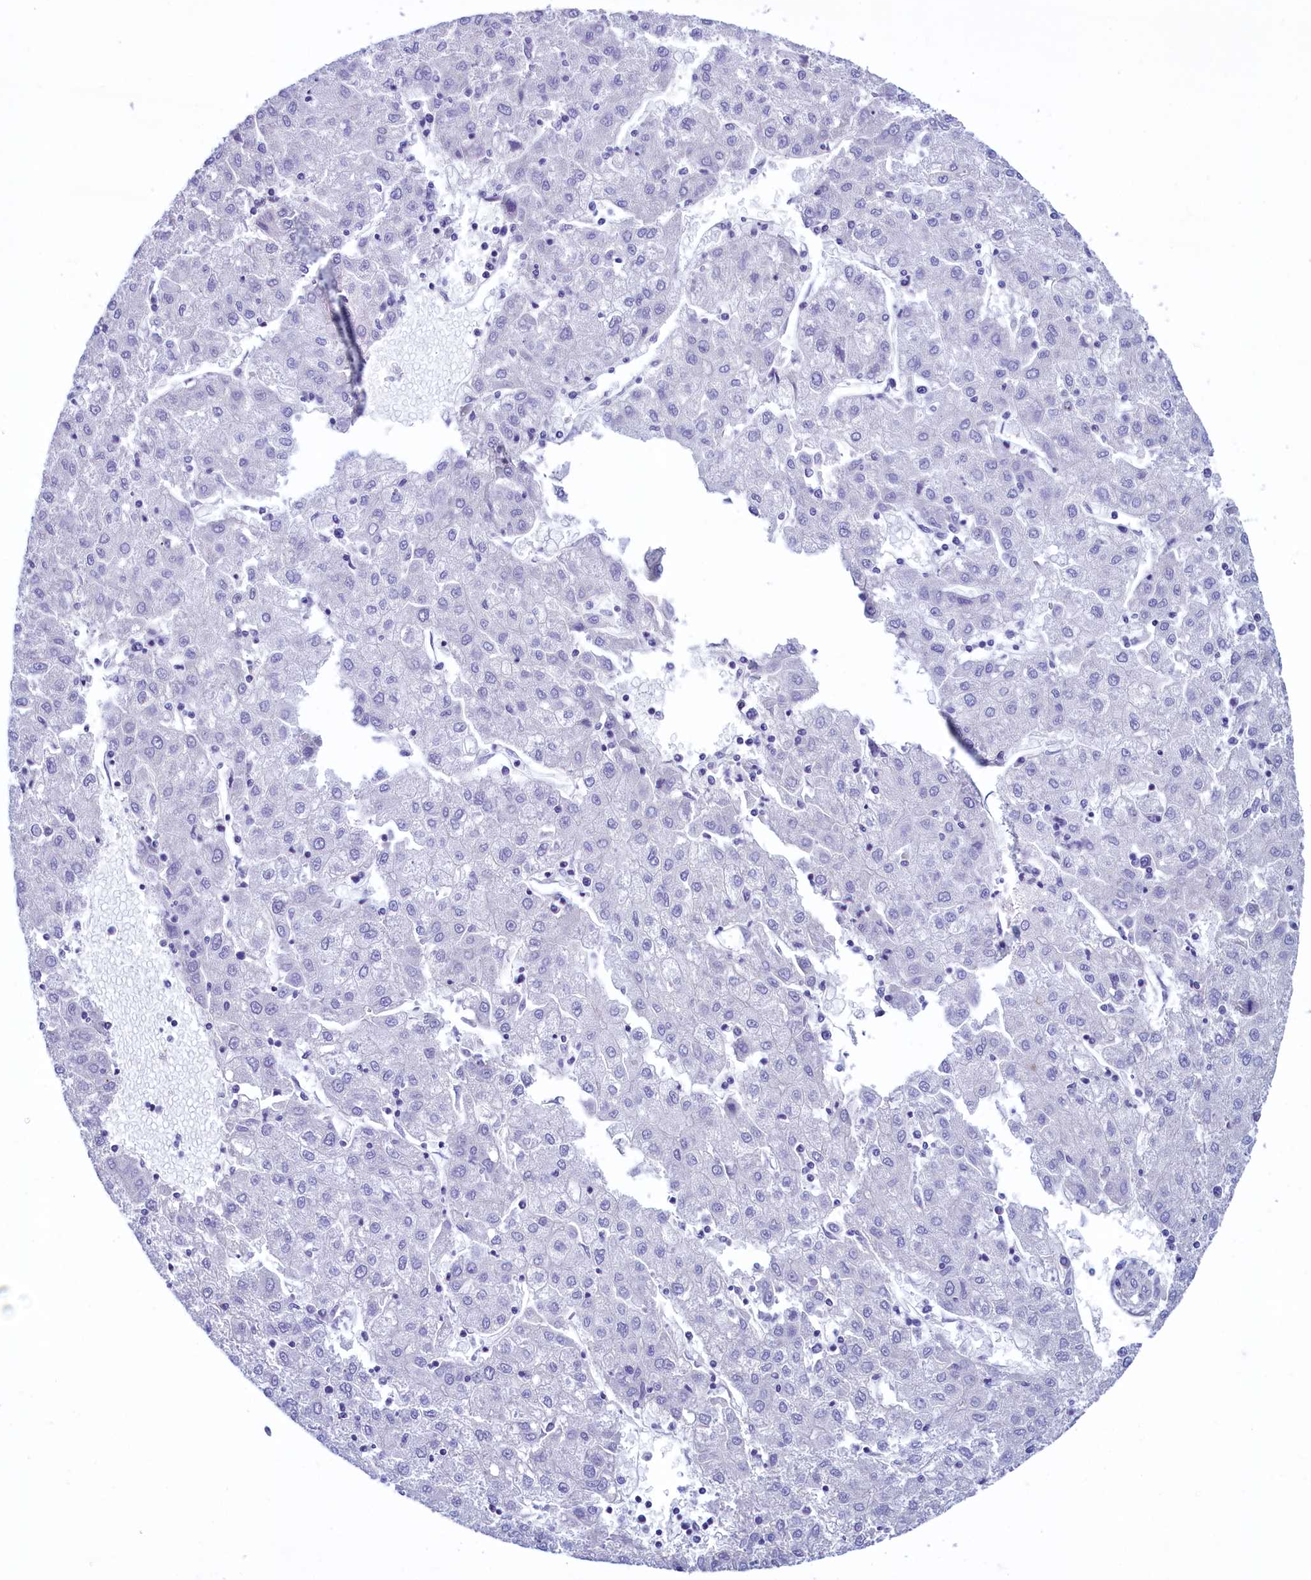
{"staining": {"intensity": "negative", "quantity": "none", "location": "none"}, "tissue": "liver cancer", "cell_type": "Tumor cells", "image_type": "cancer", "snomed": [{"axis": "morphology", "description": "Carcinoma, Hepatocellular, NOS"}, {"axis": "topography", "description": "Liver"}], "caption": "The immunohistochemistry micrograph has no significant positivity in tumor cells of liver hepatocellular carcinoma tissue.", "gene": "GPR21", "patient": {"sex": "male", "age": 72}}